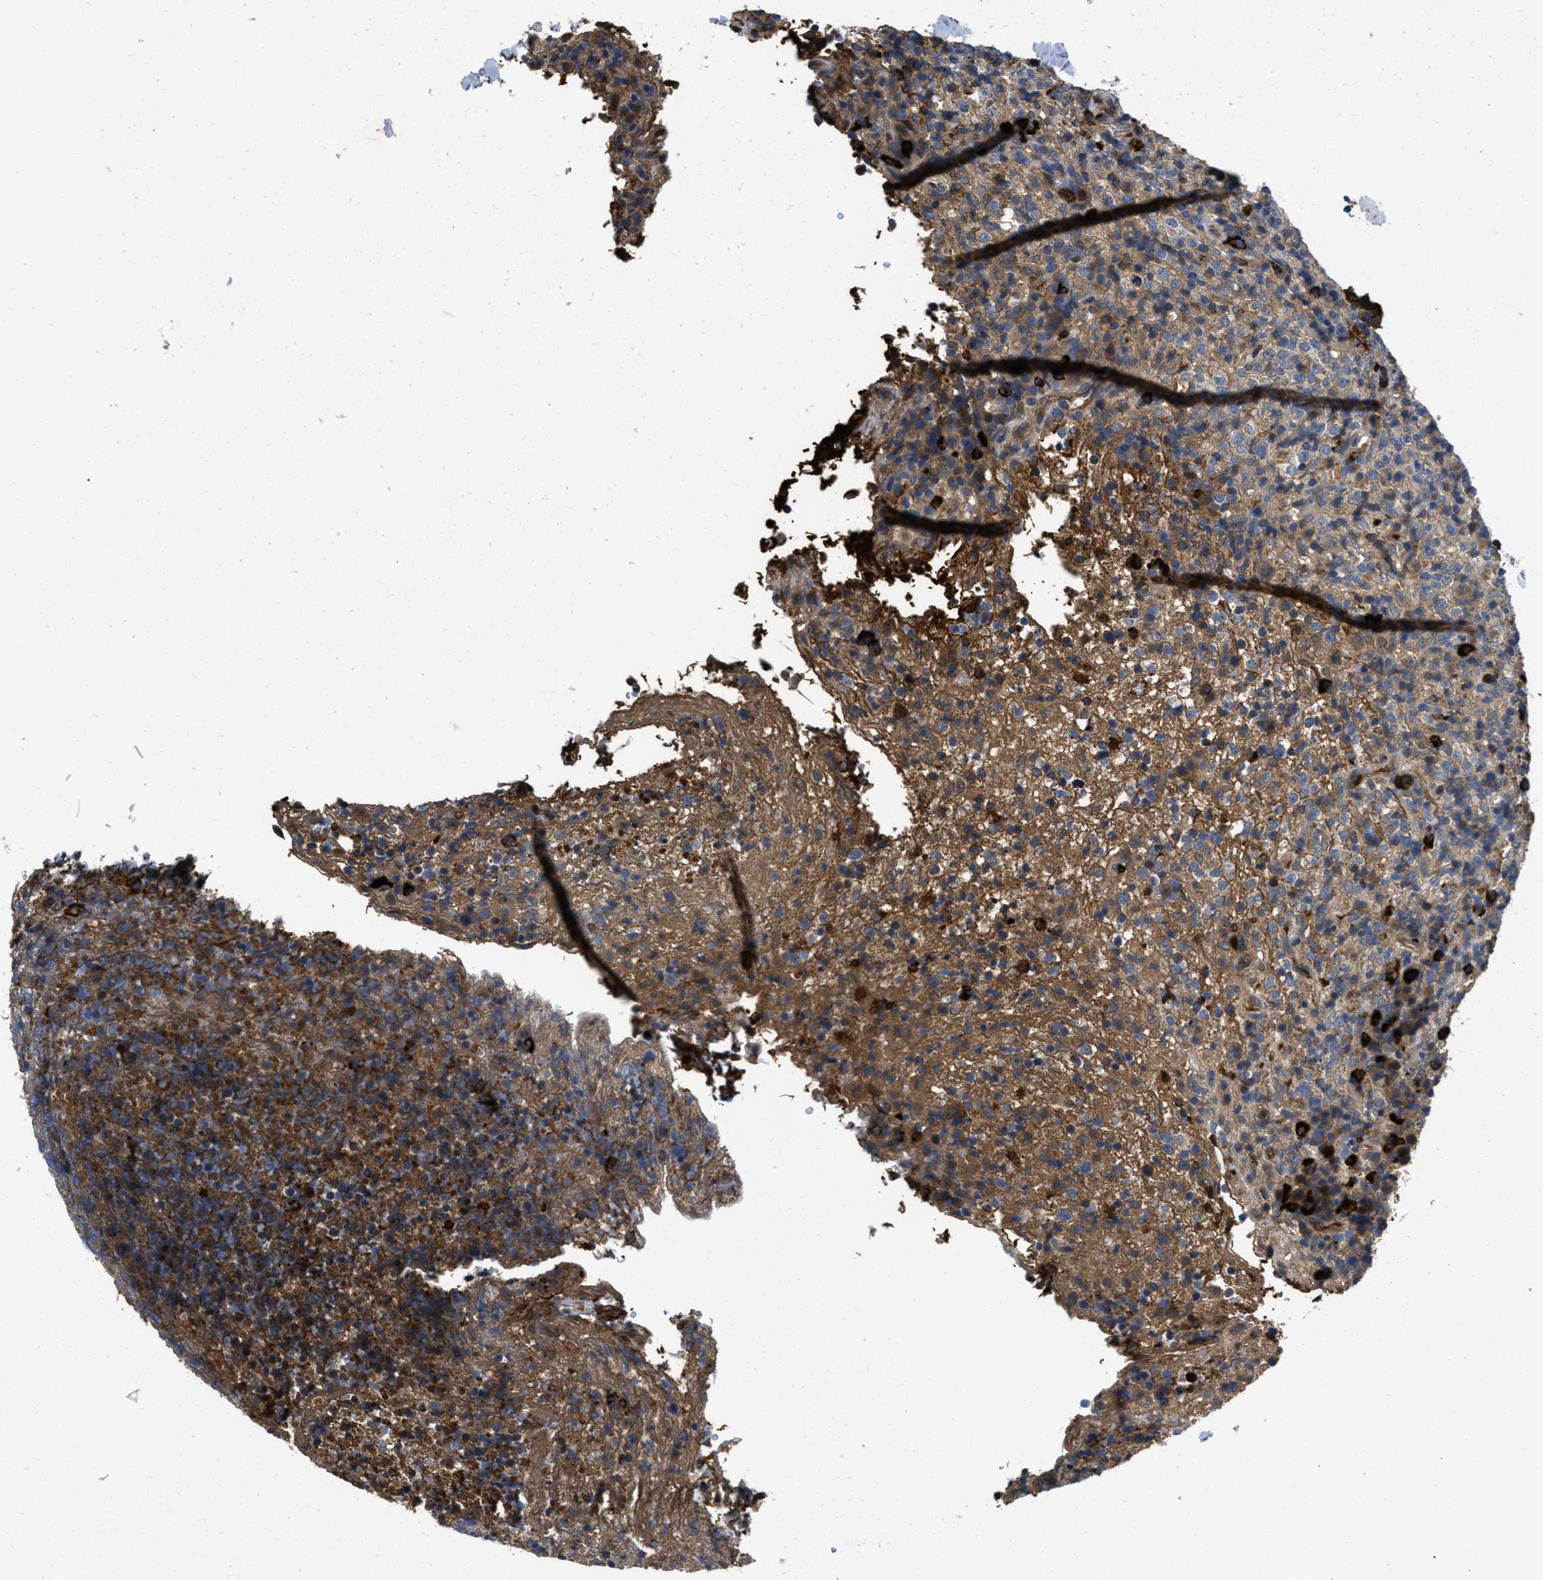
{"staining": {"intensity": "moderate", "quantity": ">75%", "location": "cytoplasmic/membranous"}, "tissue": "lymphoma", "cell_type": "Tumor cells", "image_type": "cancer", "snomed": [{"axis": "morphology", "description": "Malignant lymphoma, non-Hodgkin's type, High grade"}, {"axis": "topography", "description": "Lymph node"}], "caption": "The immunohistochemical stain shows moderate cytoplasmic/membranous positivity in tumor cells of lymphoma tissue.", "gene": "GALK1", "patient": {"sex": "female", "age": 76}}